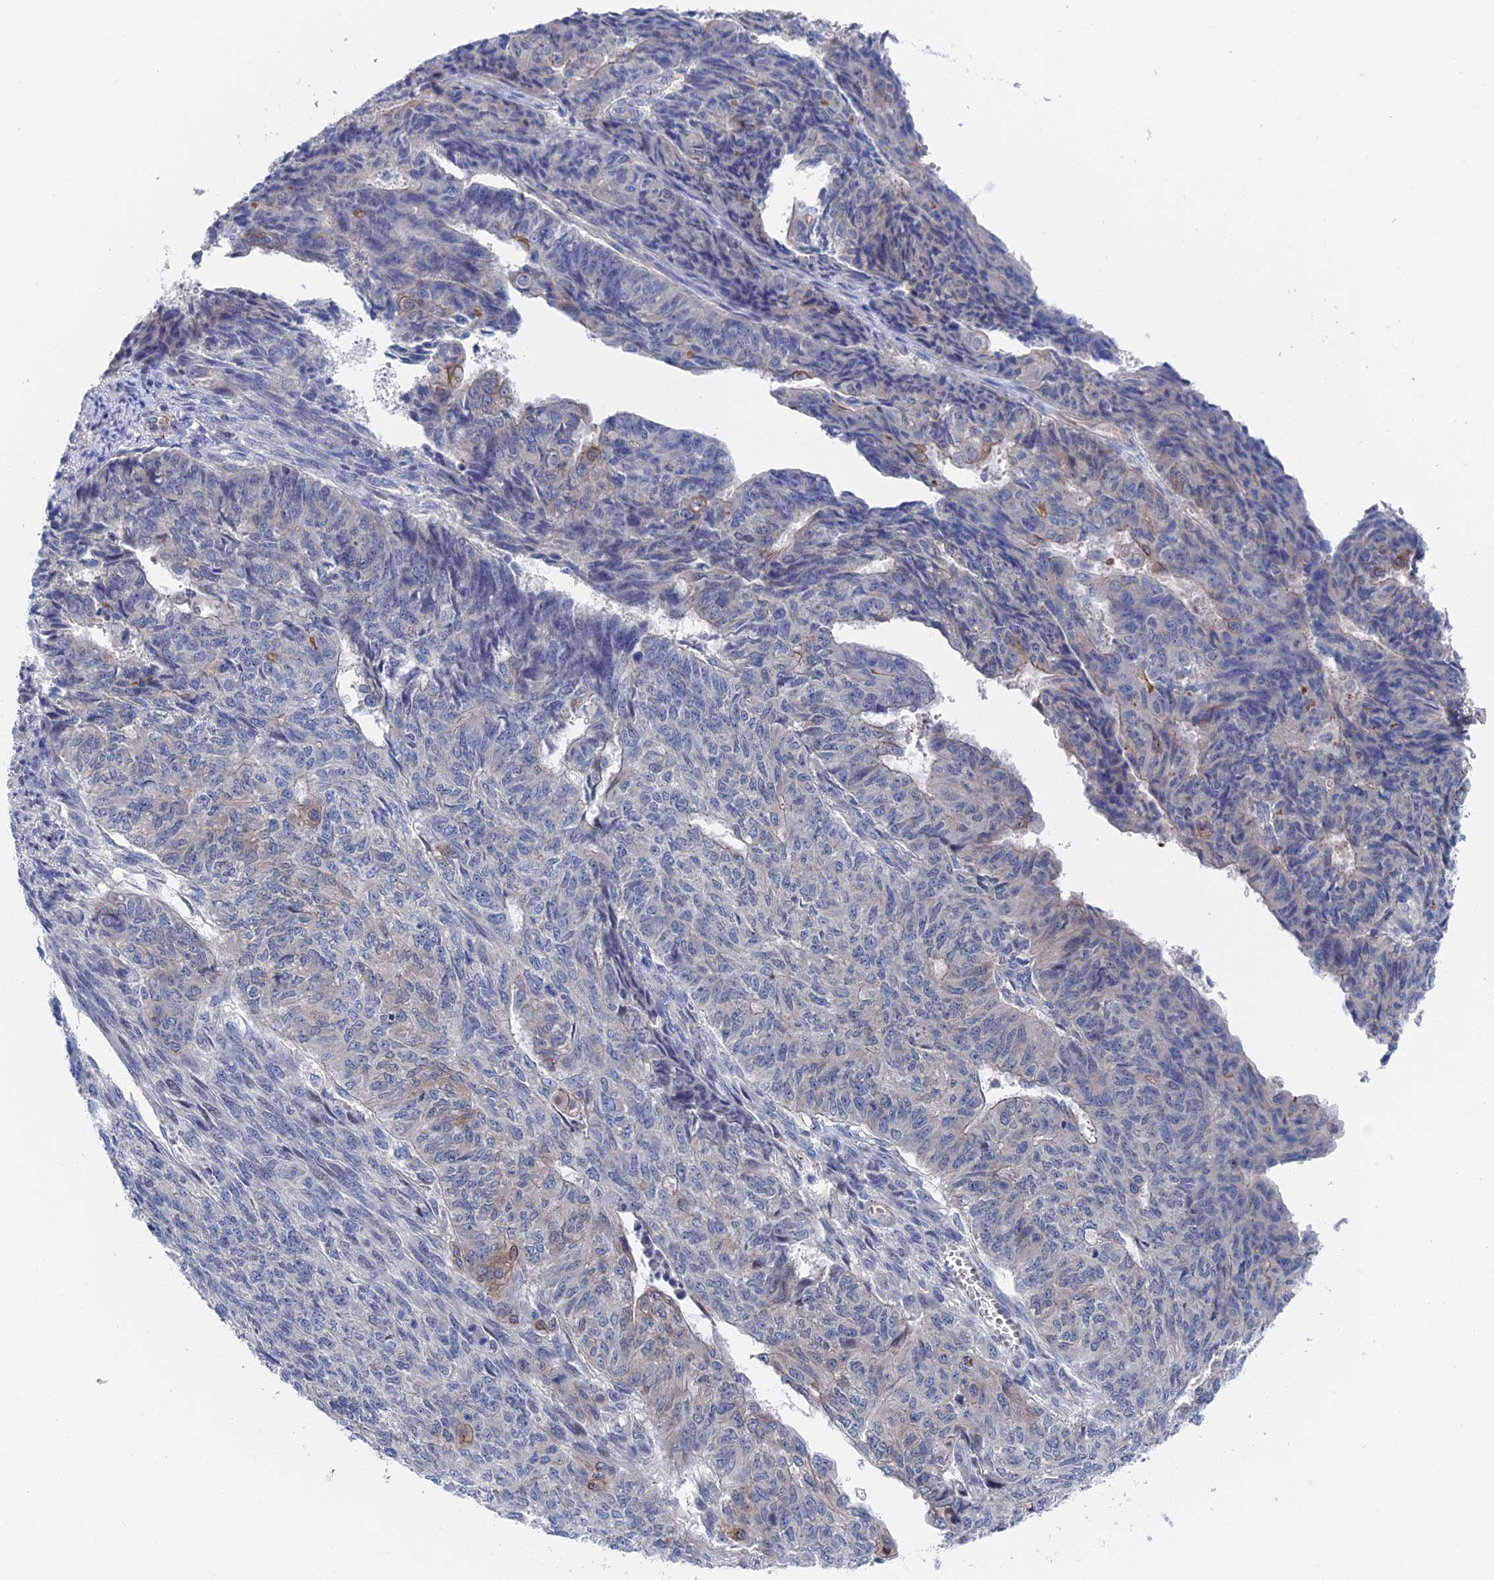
{"staining": {"intensity": "moderate", "quantity": "<25%", "location": "cytoplasmic/membranous"}, "tissue": "endometrial cancer", "cell_type": "Tumor cells", "image_type": "cancer", "snomed": [{"axis": "morphology", "description": "Adenocarcinoma, NOS"}, {"axis": "topography", "description": "Endometrium"}], "caption": "Approximately <25% of tumor cells in endometrial cancer demonstrate moderate cytoplasmic/membranous protein positivity as visualized by brown immunohistochemical staining.", "gene": "MTHFSD", "patient": {"sex": "female", "age": 32}}